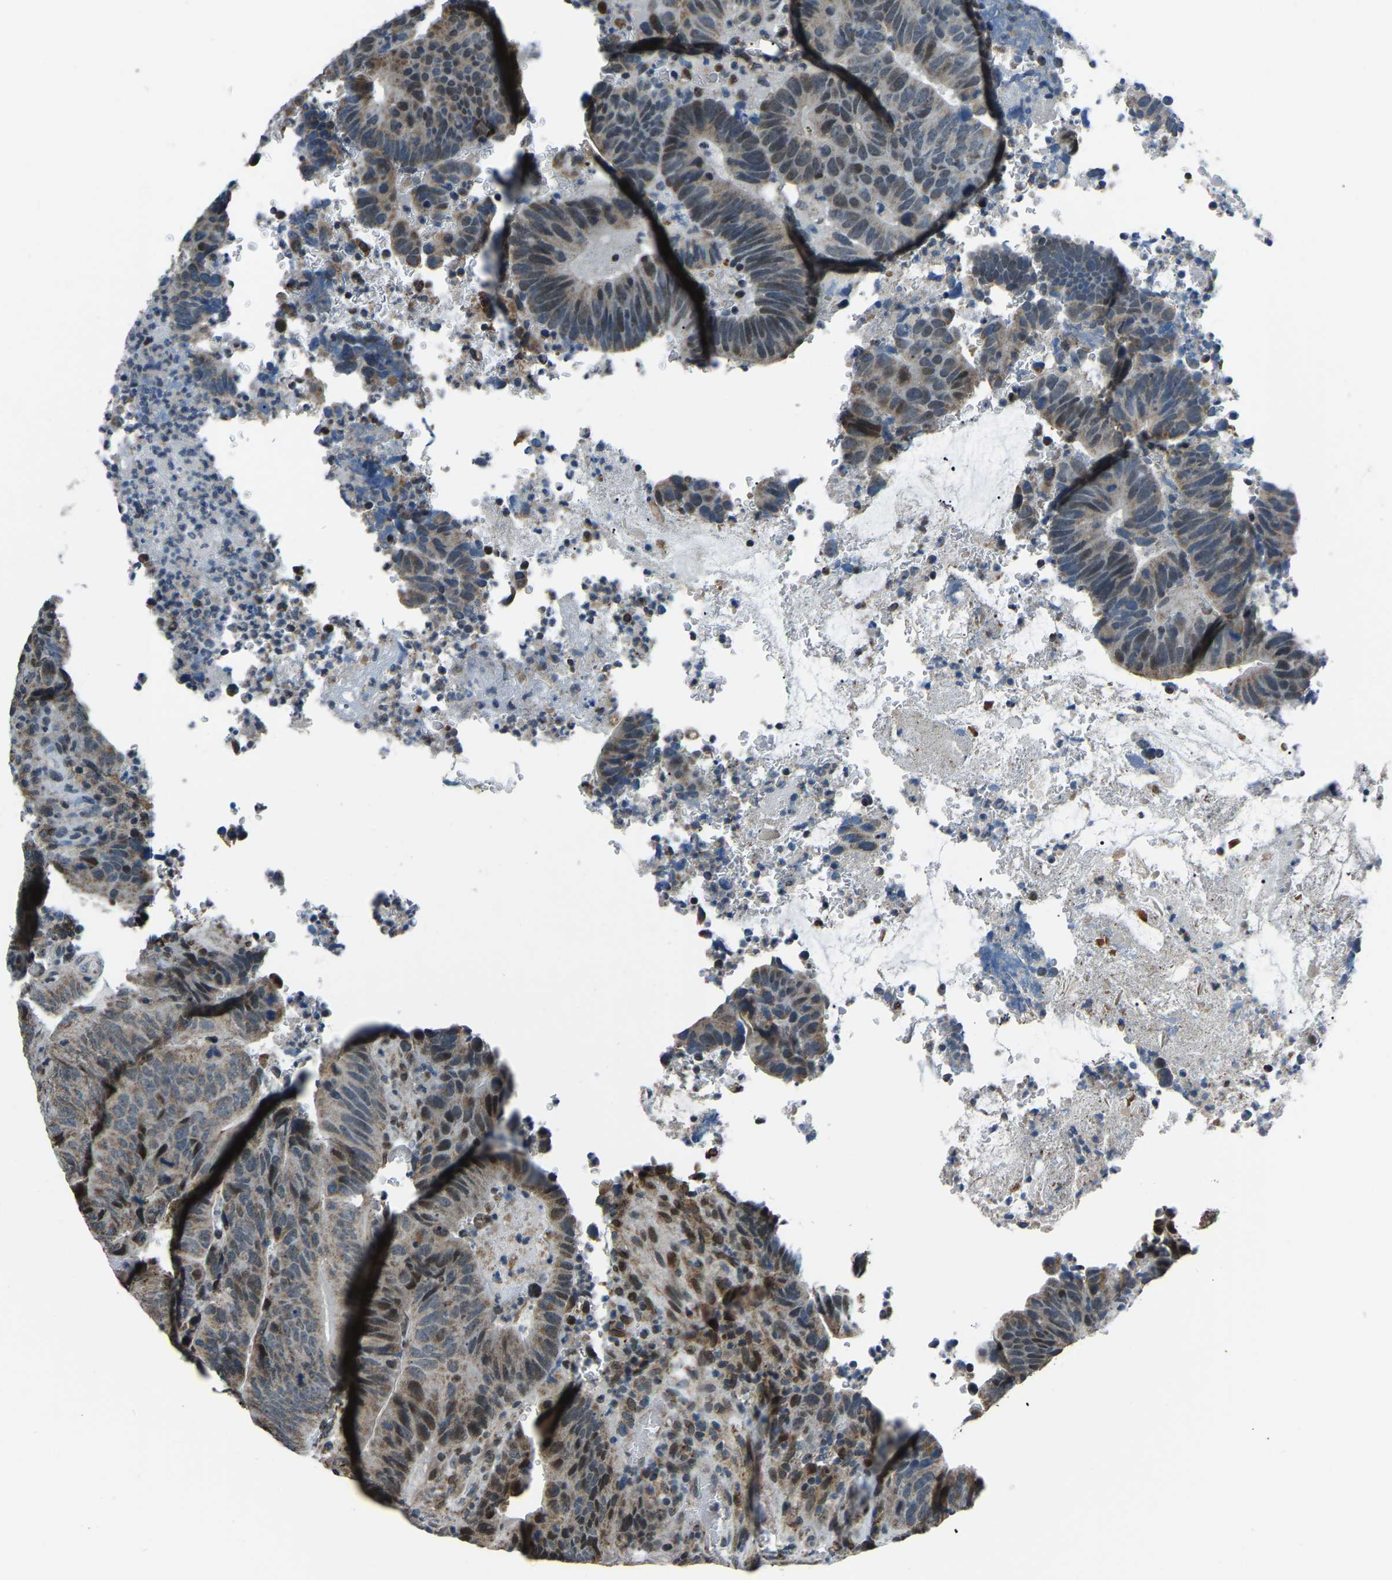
{"staining": {"intensity": "weak", "quantity": ">75%", "location": "cytoplasmic/membranous"}, "tissue": "colorectal cancer", "cell_type": "Tumor cells", "image_type": "cancer", "snomed": [{"axis": "morphology", "description": "Adenocarcinoma, NOS"}, {"axis": "topography", "description": "Colon"}], "caption": "Immunohistochemistry histopathology image of colorectal cancer stained for a protein (brown), which exhibits low levels of weak cytoplasmic/membranous expression in about >75% of tumor cells.", "gene": "RBM33", "patient": {"sex": "male", "age": 56}}